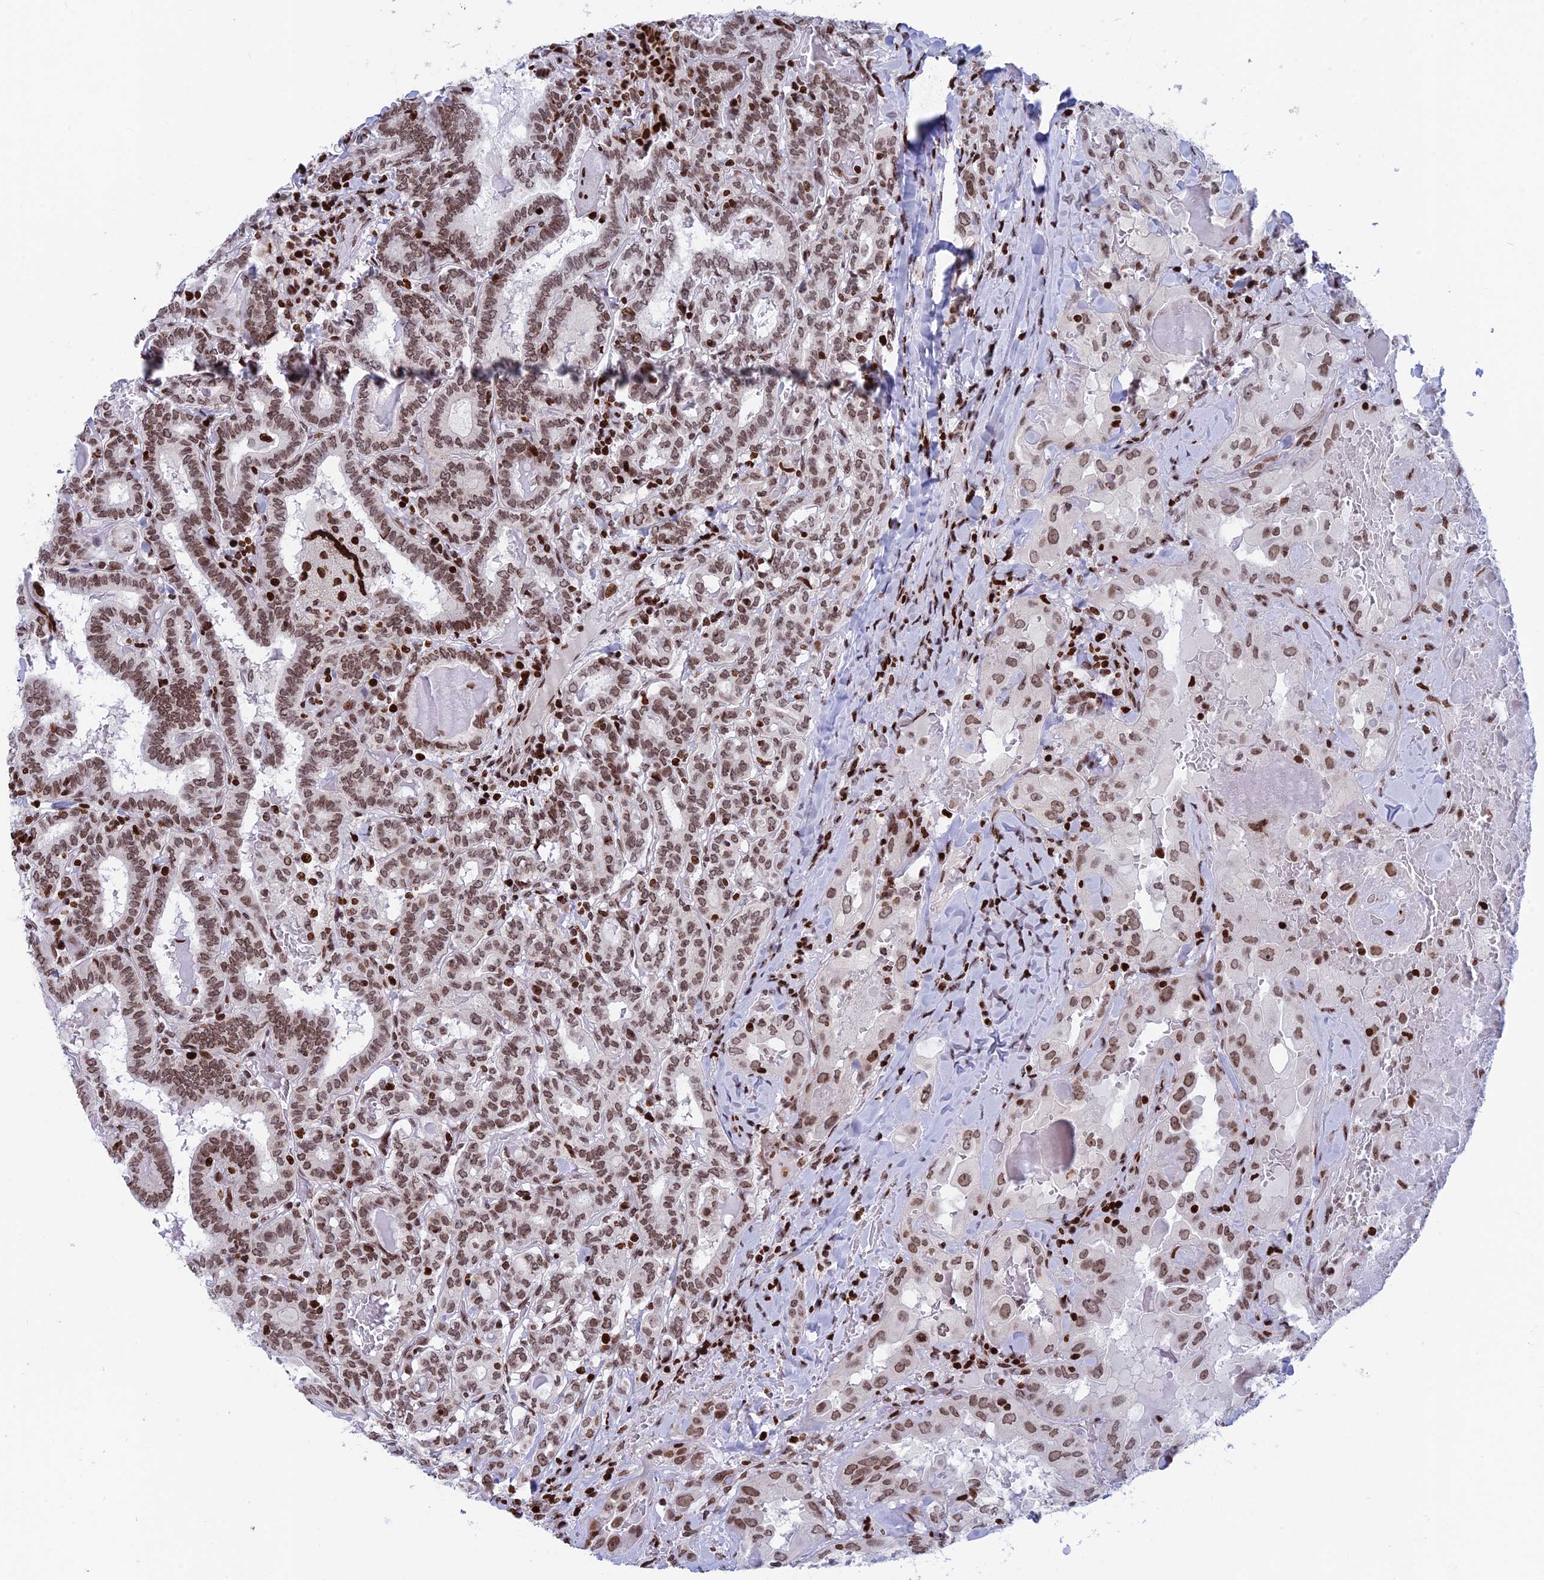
{"staining": {"intensity": "moderate", "quantity": ">75%", "location": "nuclear"}, "tissue": "thyroid cancer", "cell_type": "Tumor cells", "image_type": "cancer", "snomed": [{"axis": "morphology", "description": "Papillary adenocarcinoma, NOS"}, {"axis": "topography", "description": "Thyroid gland"}], "caption": "DAB immunohistochemical staining of papillary adenocarcinoma (thyroid) demonstrates moderate nuclear protein positivity in approximately >75% of tumor cells.", "gene": "RPAP1", "patient": {"sex": "female", "age": 72}}